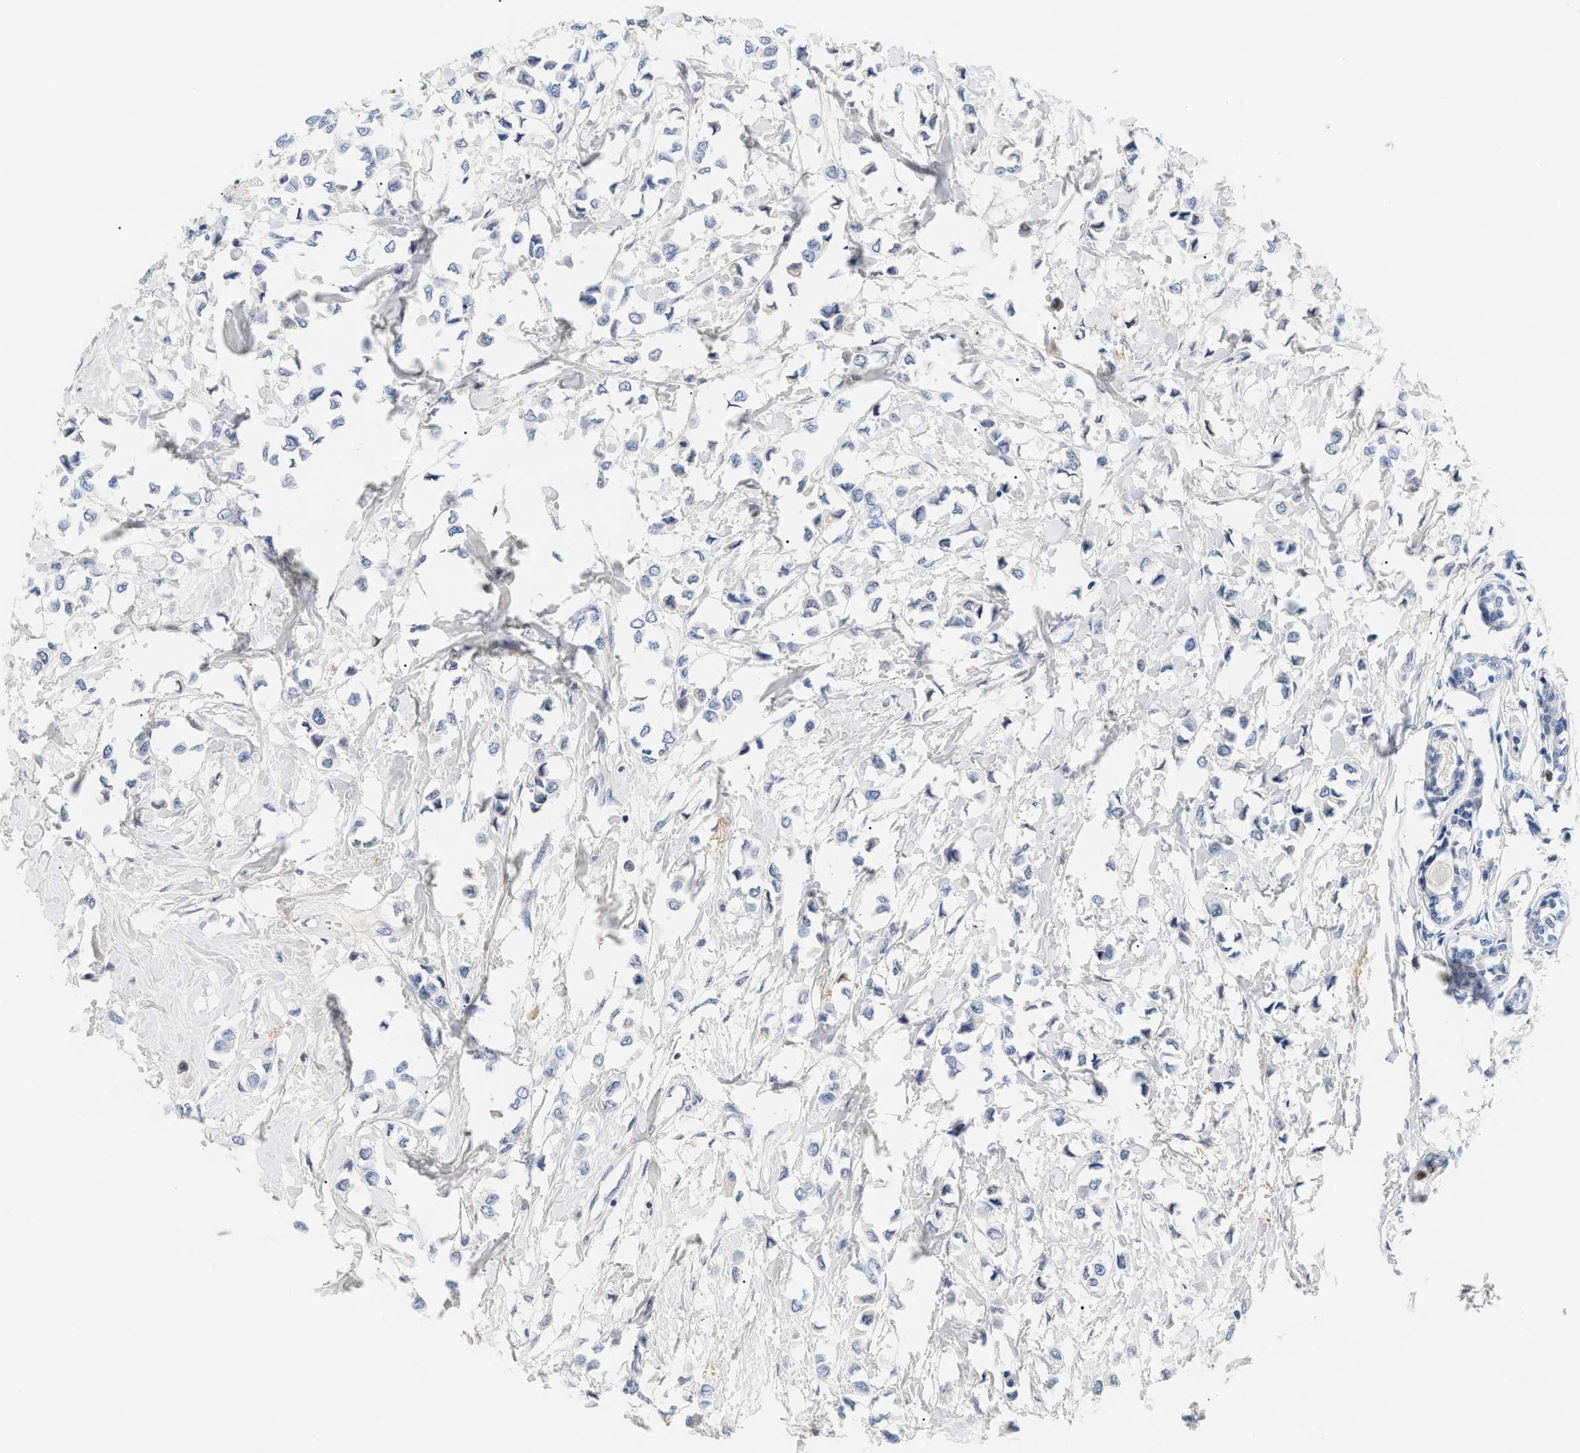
{"staining": {"intensity": "negative", "quantity": "none", "location": "none"}, "tissue": "breast cancer", "cell_type": "Tumor cells", "image_type": "cancer", "snomed": [{"axis": "morphology", "description": "Lobular carcinoma"}, {"axis": "topography", "description": "Breast"}], "caption": "A micrograph of human breast lobular carcinoma is negative for staining in tumor cells.", "gene": "CFH", "patient": {"sex": "female", "age": 51}}